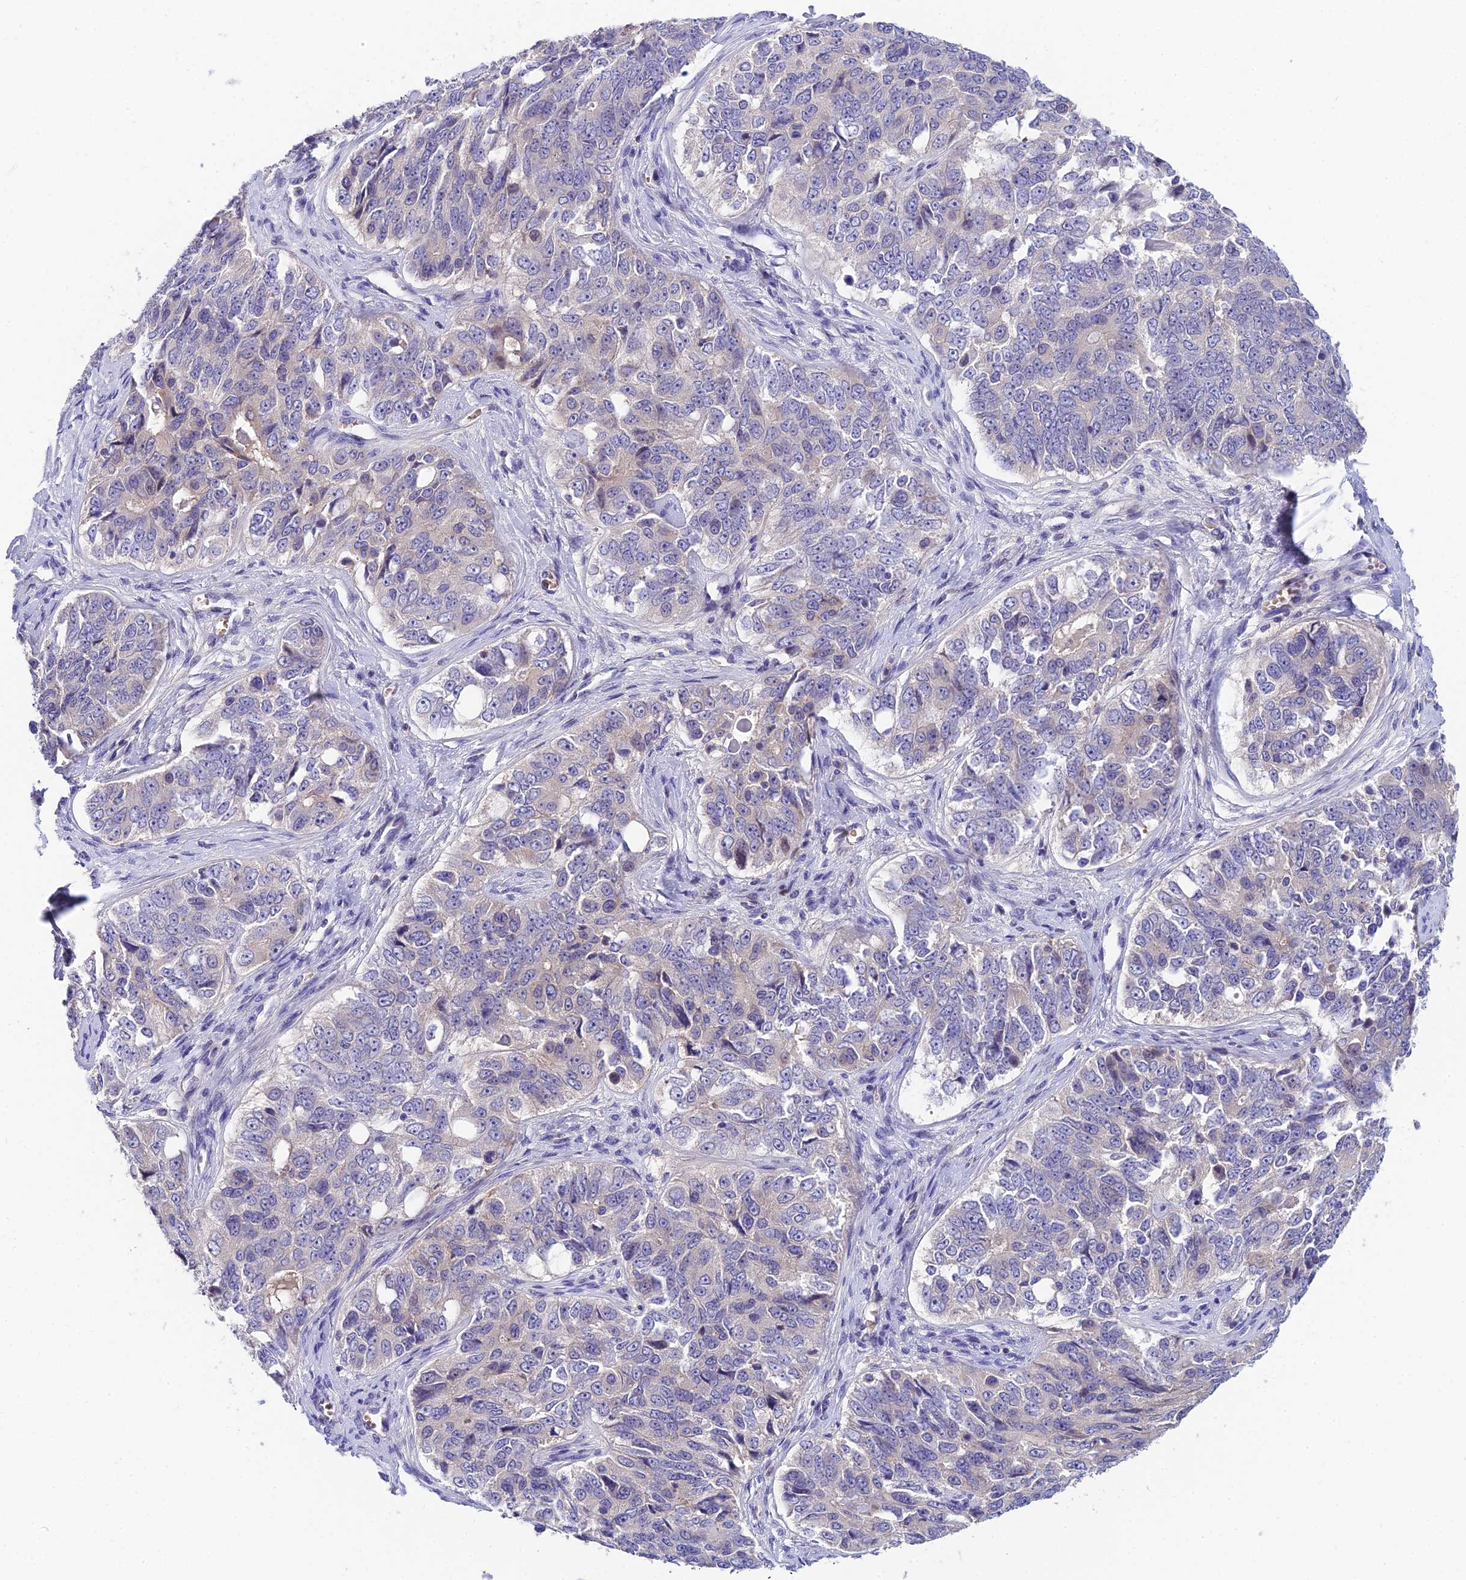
{"staining": {"intensity": "weak", "quantity": "<25%", "location": "cytoplasmic/membranous"}, "tissue": "ovarian cancer", "cell_type": "Tumor cells", "image_type": "cancer", "snomed": [{"axis": "morphology", "description": "Carcinoma, endometroid"}, {"axis": "topography", "description": "Ovary"}], "caption": "Tumor cells show no significant protein expression in ovarian cancer (endometroid carcinoma).", "gene": "DUSP29", "patient": {"sex": "female", "age": 51}}